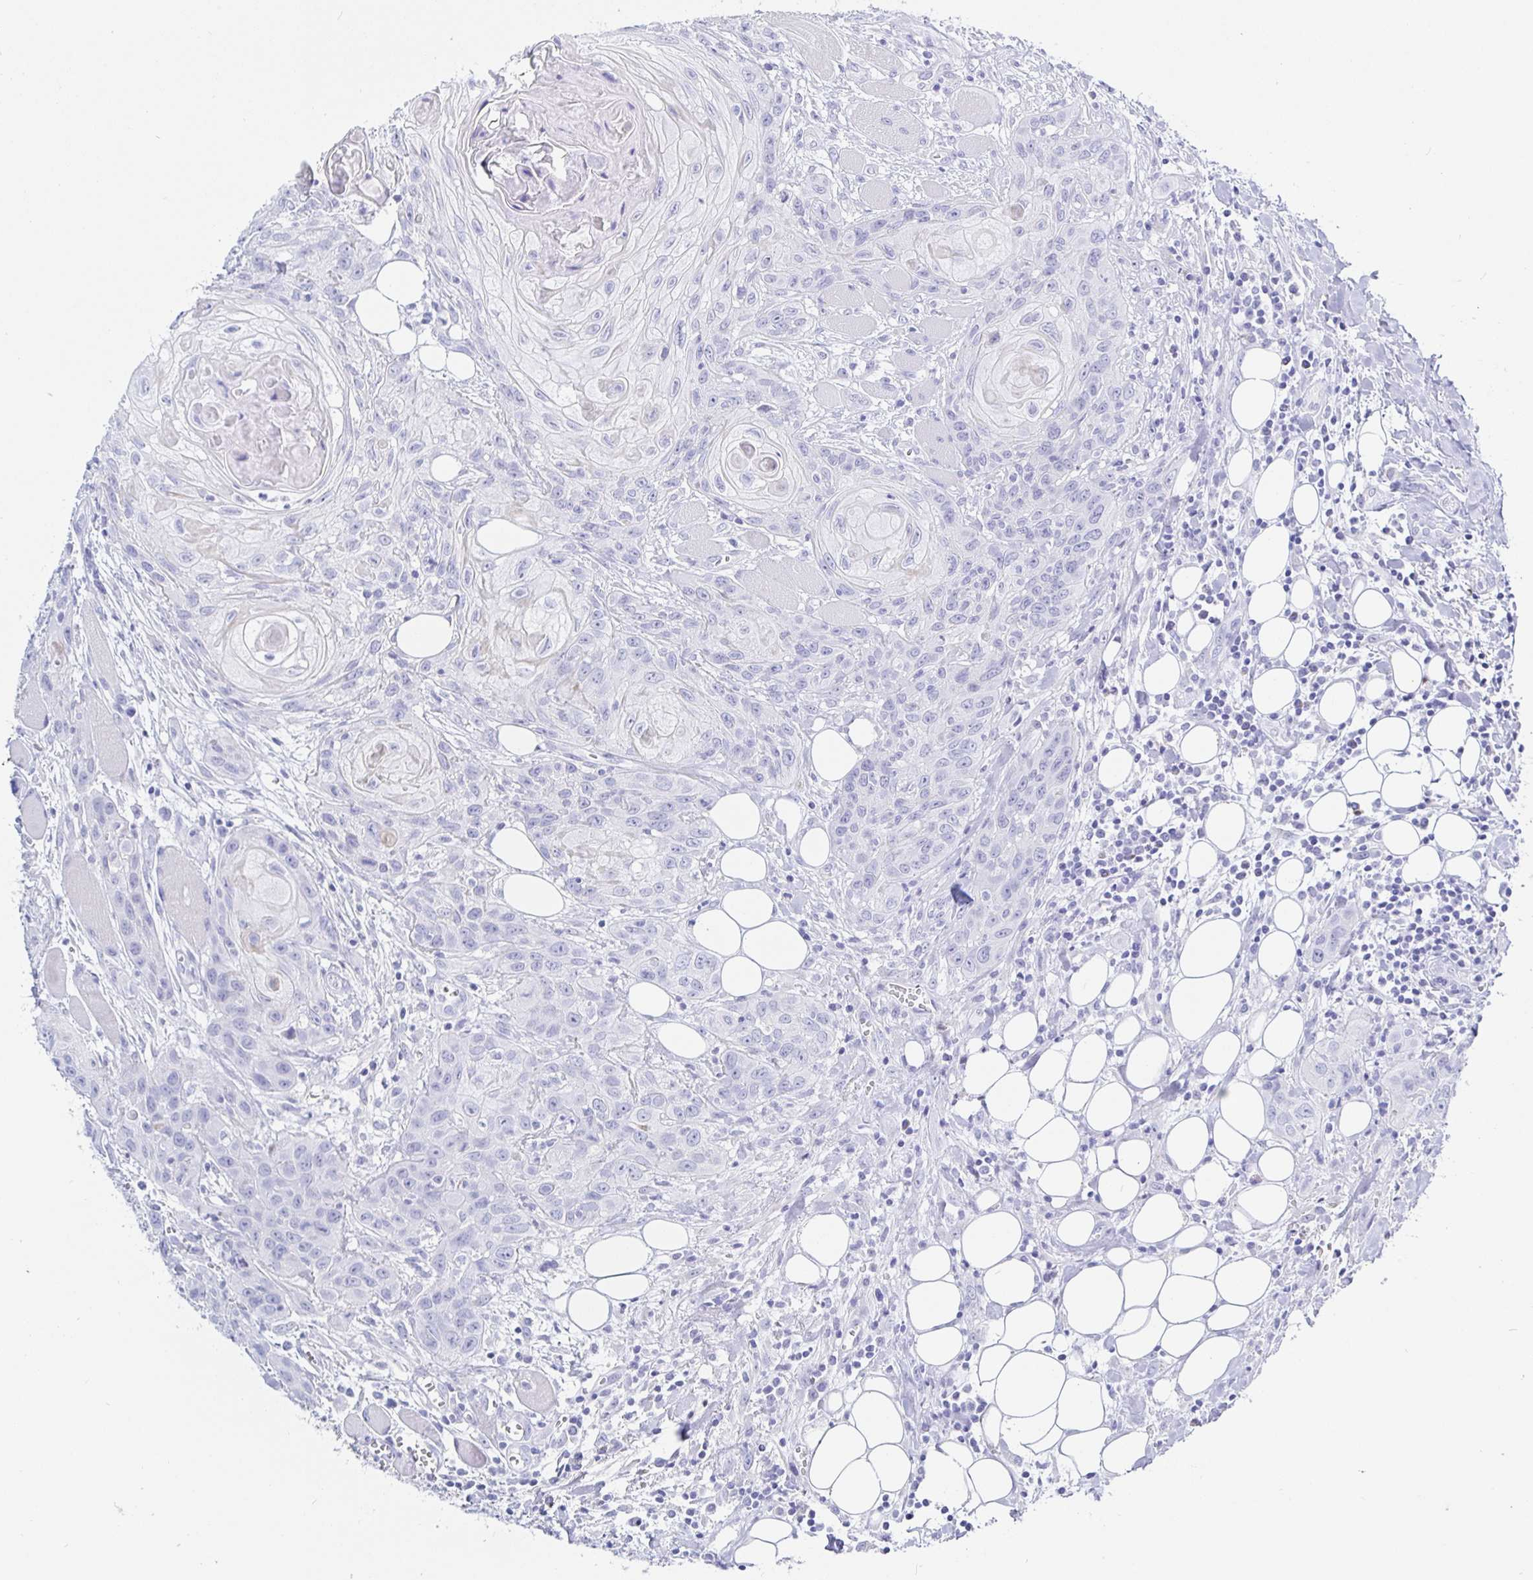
{"staining": {"intensity": "negative", "quantity": "none", "location": "none"}, "tissue": "head and neck cancer", "cell_type": "Tumor cells", "image_type": "cancer", "snomed": [{"axis": "morphology", "description": "Squamous cell carcinoma, NOS"}, {"axis": "topography", "description": "Oral tissue"}, {"axis": "topography", "description": "Head-Neck"}], "caption": "DAB (3,3'-diaminobenzidine) immunohistochemical staining of head and neck squamous cell carcinoma shows no significant expression in tumor cells.", "gene": "KCNH6", "patient": {"sex": "male", "age": 58}}